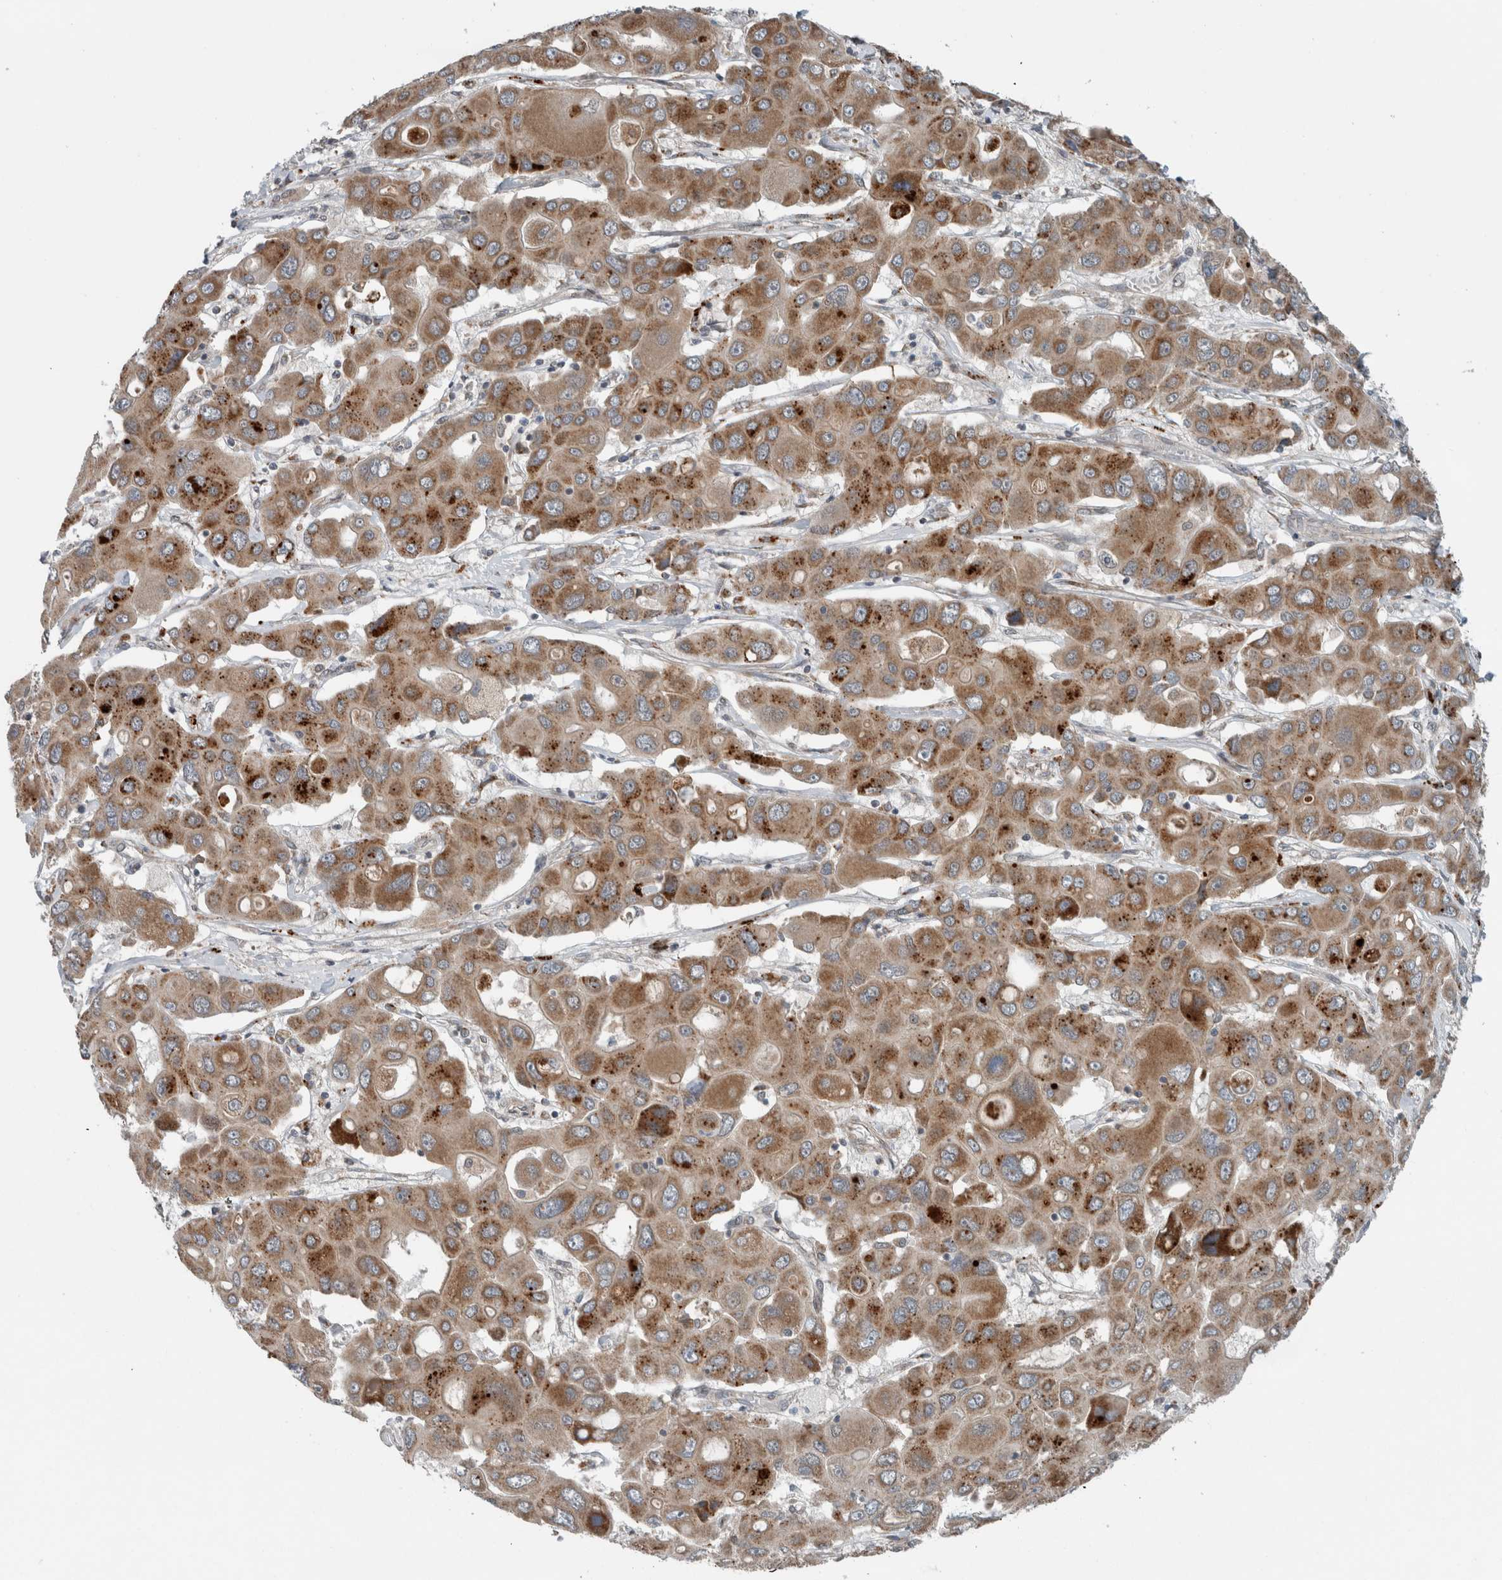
{"staining": {"intensity": "strong", "quantity": ">75%", "location": "cytoplasmic/membranous"}, "tissue": "liver cancer", "cell_type": "Tumor cells", "image_type": "cancer", "snomed": [{"axis": "morphology", "description": "Cholangiocarcinoma"}, {"axis": "topography", "description": "Liver"}], "caption": "Immunohistochemical staining of cholangiocarcinoma (liver) exhibits strong cytoplasmic/membranous protein positivity in about >75% of tumor cells. The protein is shown in brown color, while the nuclei are stained blue.", "gene": "GBA2", "patient": {"sex": "male", "age": 67}}